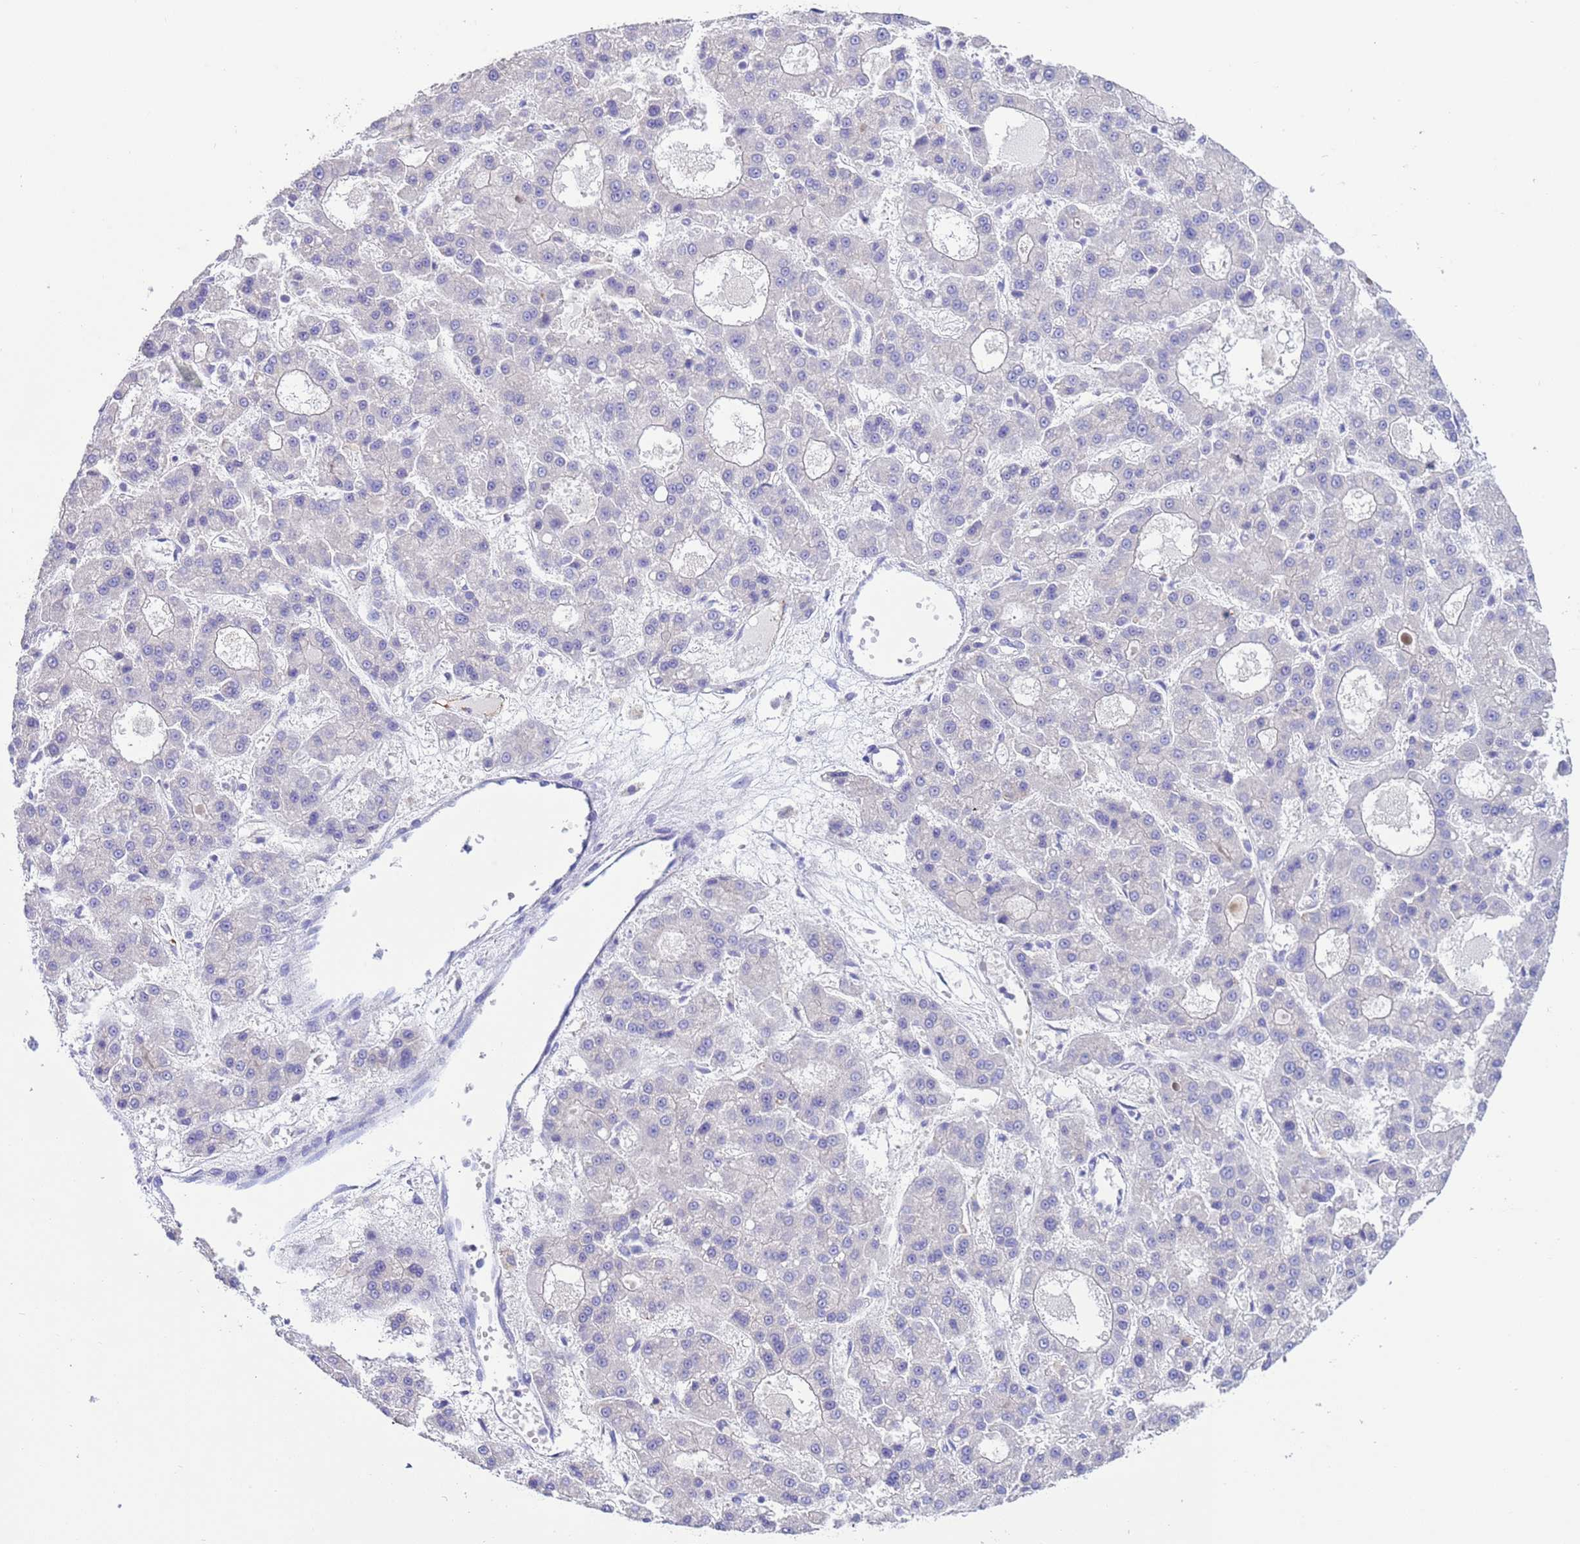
{"staining": {"intensity": "negative", "quantity": "none", "location": "none"}, "tissue": "liver cancer", "cell_type": "Tumor cells", "image_type": "cancer", "snomed": [{"axis": "morphology", "description": "Carcinoma, Hepatocellular, NOS"}, {"axis": "topography", "description": "Liver"}], "caption": "Immunohistochemical staining of liver cancer (hepatocellular carcinoma) demonstrates no significant positivity in tumor cells.", "gene": "ANAPC1", "patient": {"sex": "male", "age": 70}}